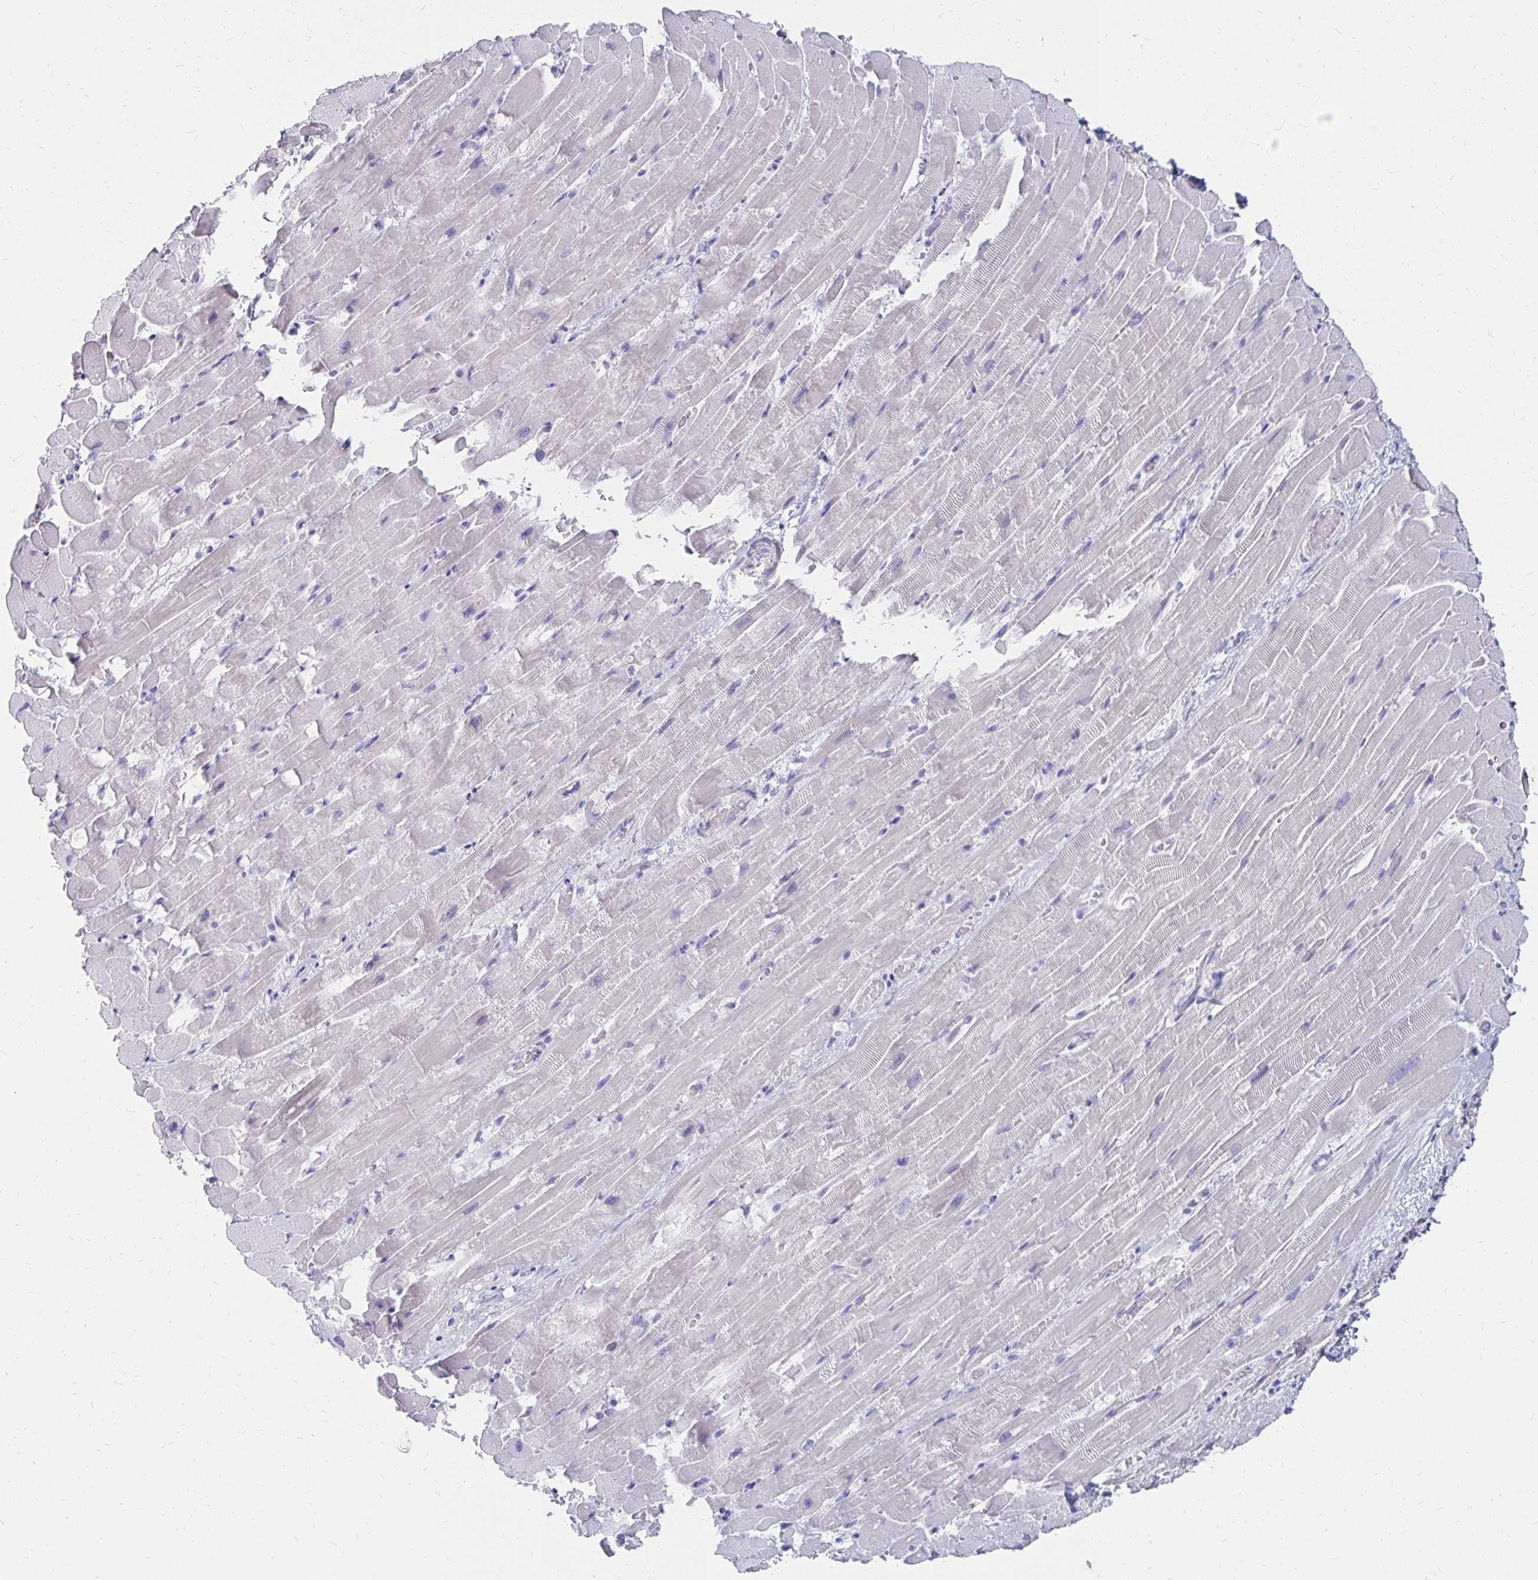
{"staining": {"intensity": "negative", "quantity": "none", "location": "none"}, "tissue": "heart muscle", "cell_type": "Cardiomyocytes", "image_type": "normal", "snomed": [{"axis": "morphology", "description": "Normal tissue, NOS"}, {"axis": "topography", "description": "Heart"}], "caption": "High power microscopy photomicrograph of an immunohistochemistry (IHC) photomicrograph of benign heart muscle, revealing no significant staining in cardiomyocytes. Nuclei are stained in blue.", "gene": "SYCP3", "patient": {"sex": "male", "age": 37}}